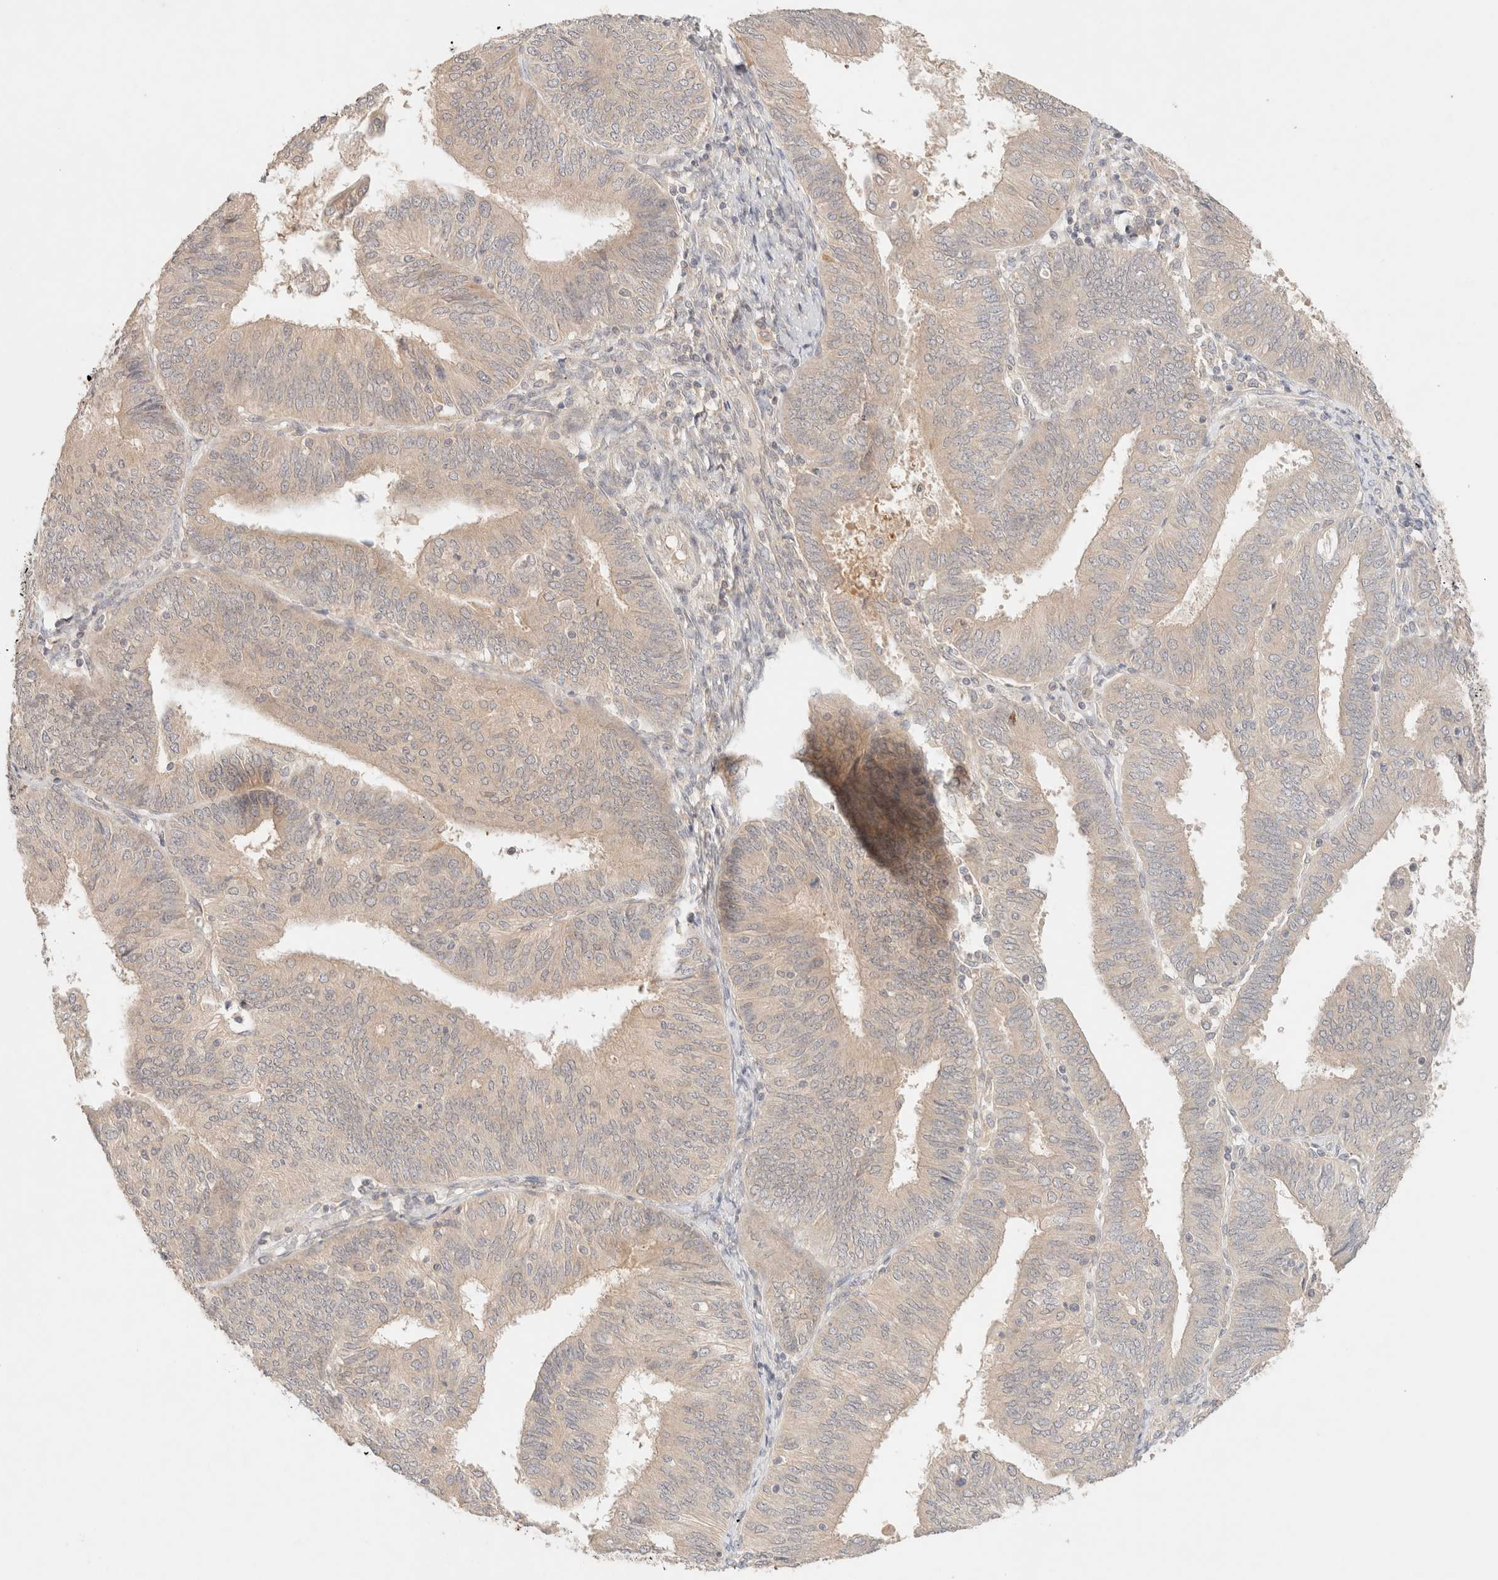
{"staining": {"intensity": "weak", "quantity": "<25%", "location": "cytoplasmic/membranous"}, "tissue": "endometrial cancer", "cell_type": "Tumor cells", "image_type": "cancer", "snomed": [{"axis": "morphology", "description": "Adenocarcinoma, NOS"}, {"axis": "topography", "description": "Endometrium"}], "caption": "The image demonstrates no staining of tumor cells in adenocarcinoma (endometrial).", "gene": "SARM1", "patient": {"sex": "female", "age": 58}}